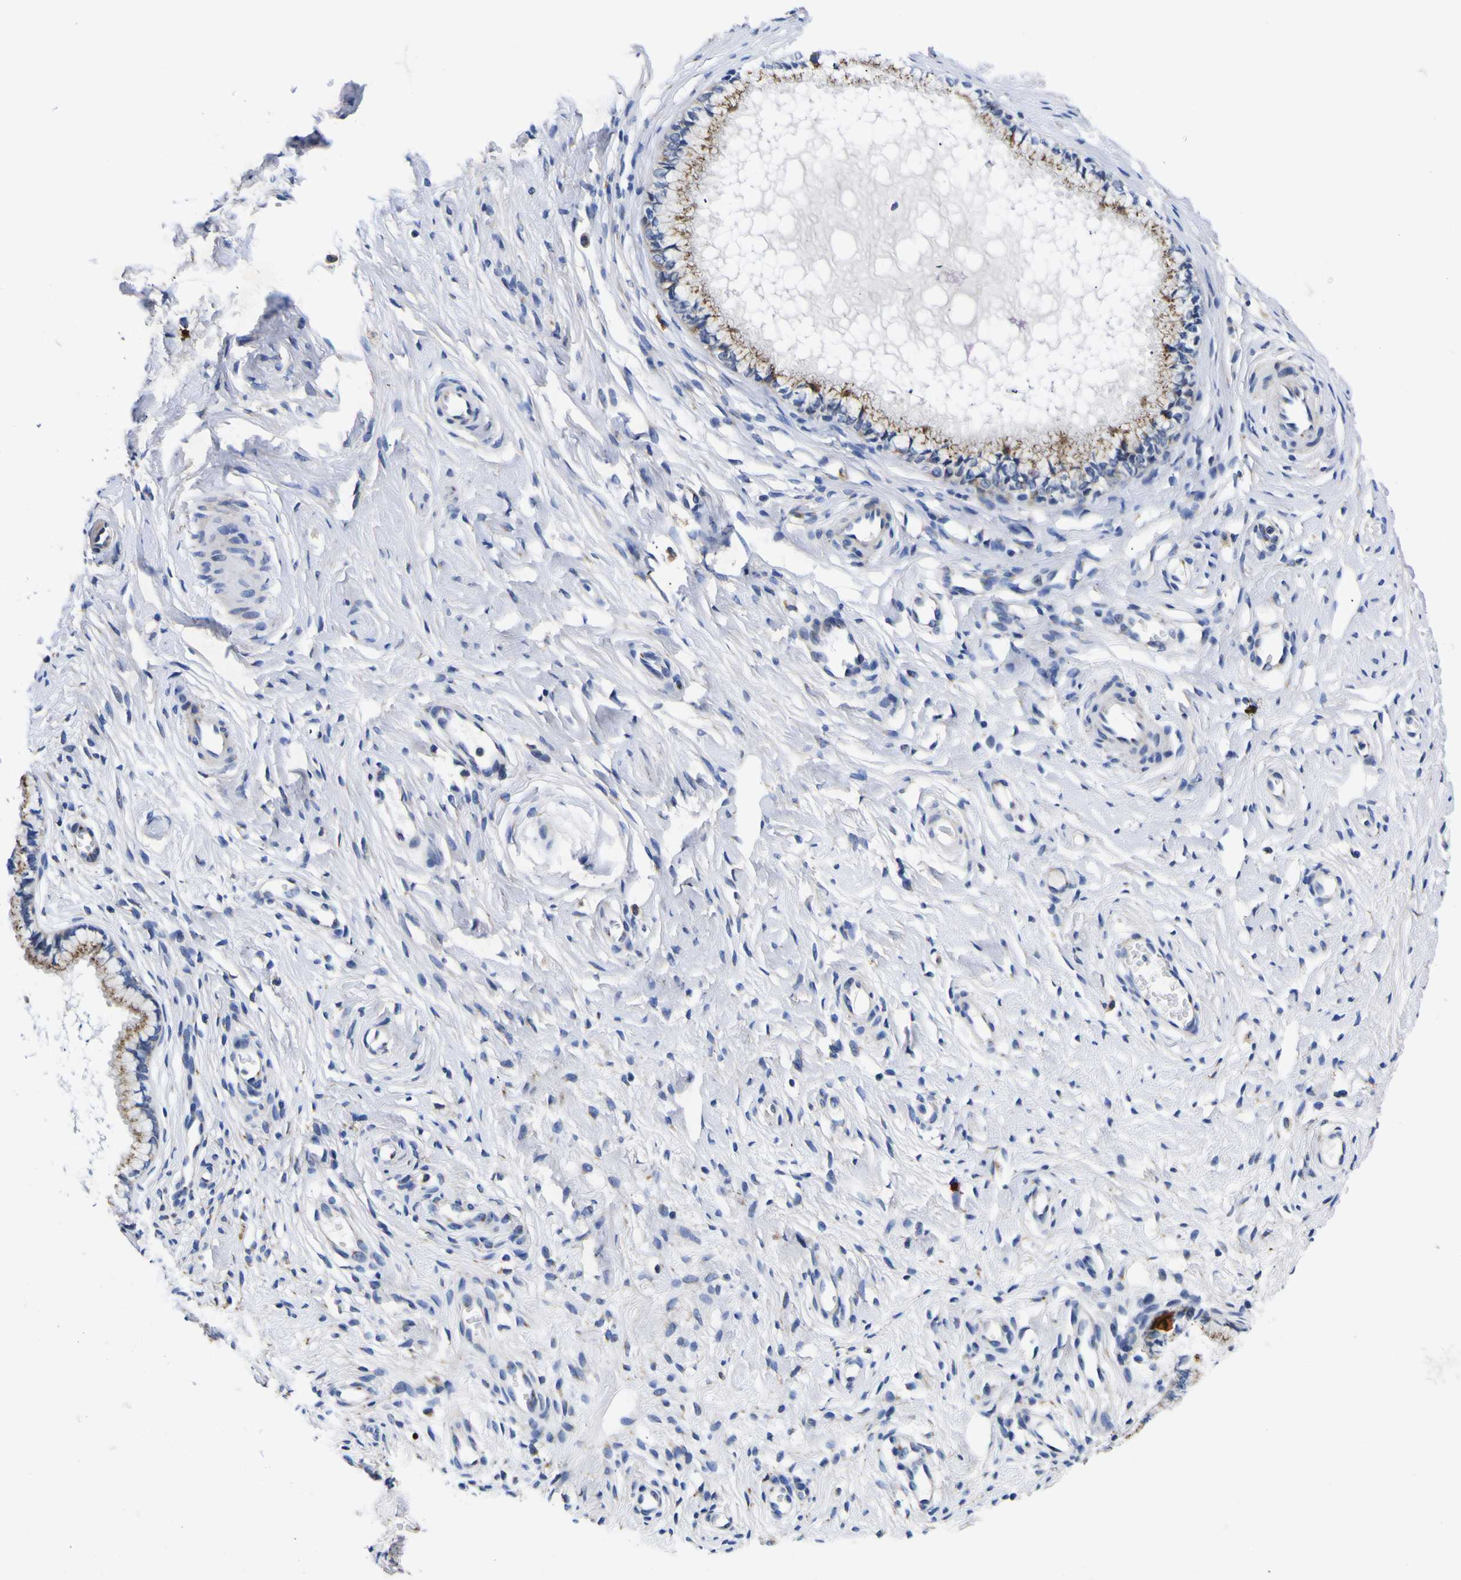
{"staining": {"intensity": "moderate", "quantity": ">75%", "location": "cytoplasmic/membranous"}, "tissue": "cervix", "cell_type": "Glandular cells", "image_type": "normal", "snomed": [{"axis": "morphology", "description": "Normal tissue, NOS"}, {"axis": "topography", "description": "Cervix"}], "caption": "Cervix stained for a protein demonstrates moderate cytoplasmic/membranous positivity in glandular cells. The staining is performed using DAB (3,3'-diaminobenzidine) brown chromogen to label protein expression. The nuclei are counter-stained blue using hematoxylin.", "gene": "COA1", "patient": {"sex": "female", "age": 36}}